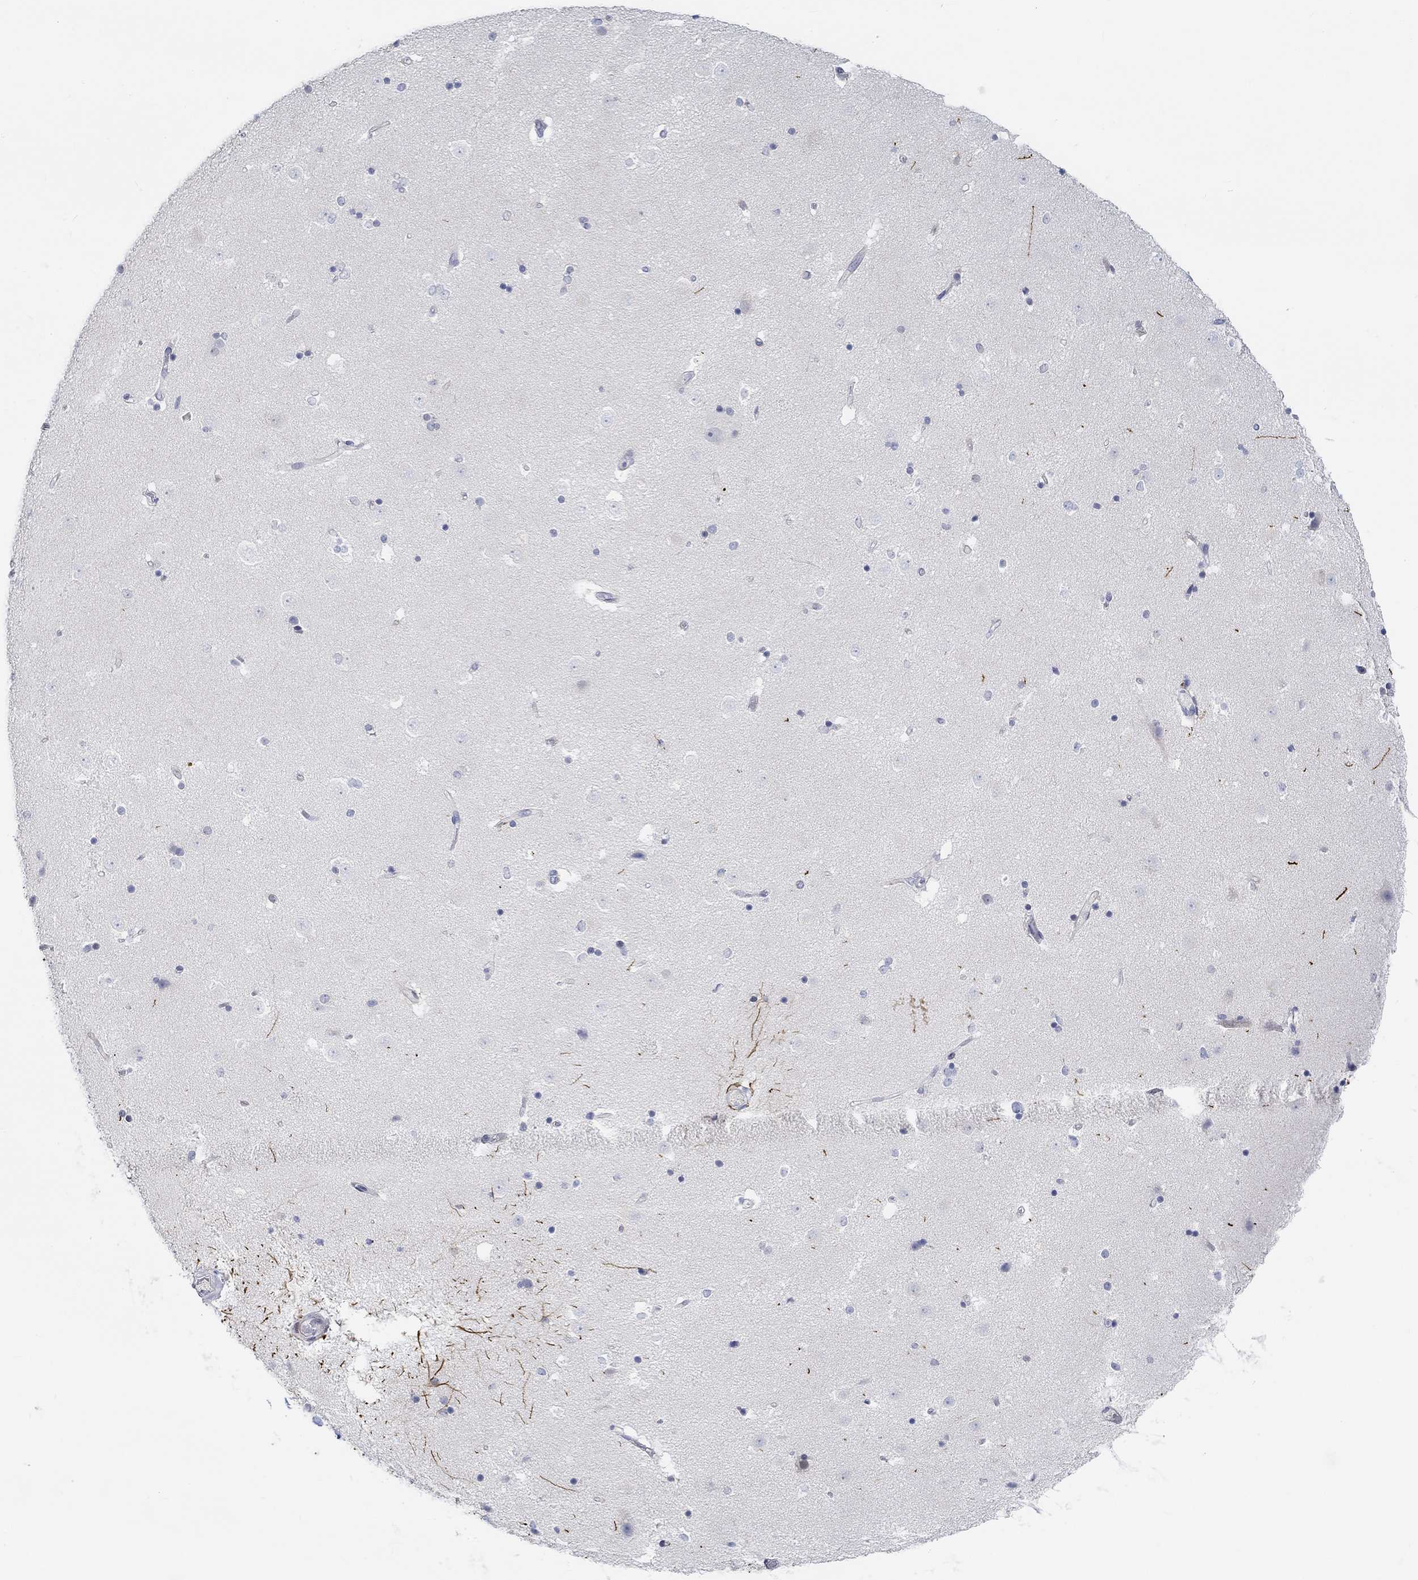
{"staining": {"intensity": "strong", "quantity": "<25%", "location": "cytoplasmic/membranous"}, "tissue": "caudate", "cell_type": "Glial cells", "image_type": "normal", "snomed": [{"axis": "morphology", "description": "Normal tissue, NOS"}, {"axis": "topography", "description": "Lateral ventricle wall"}], "caption": "A brown stain shows strong cytoplasmic/membranous expression of a protein in glial cells of benign human caudate. Immunohistochemistry stains the protein of interest in brown and the nuclei are stained blue.", "gene": "SNTG2", "patient": {"sex": "male", "age": 51}}